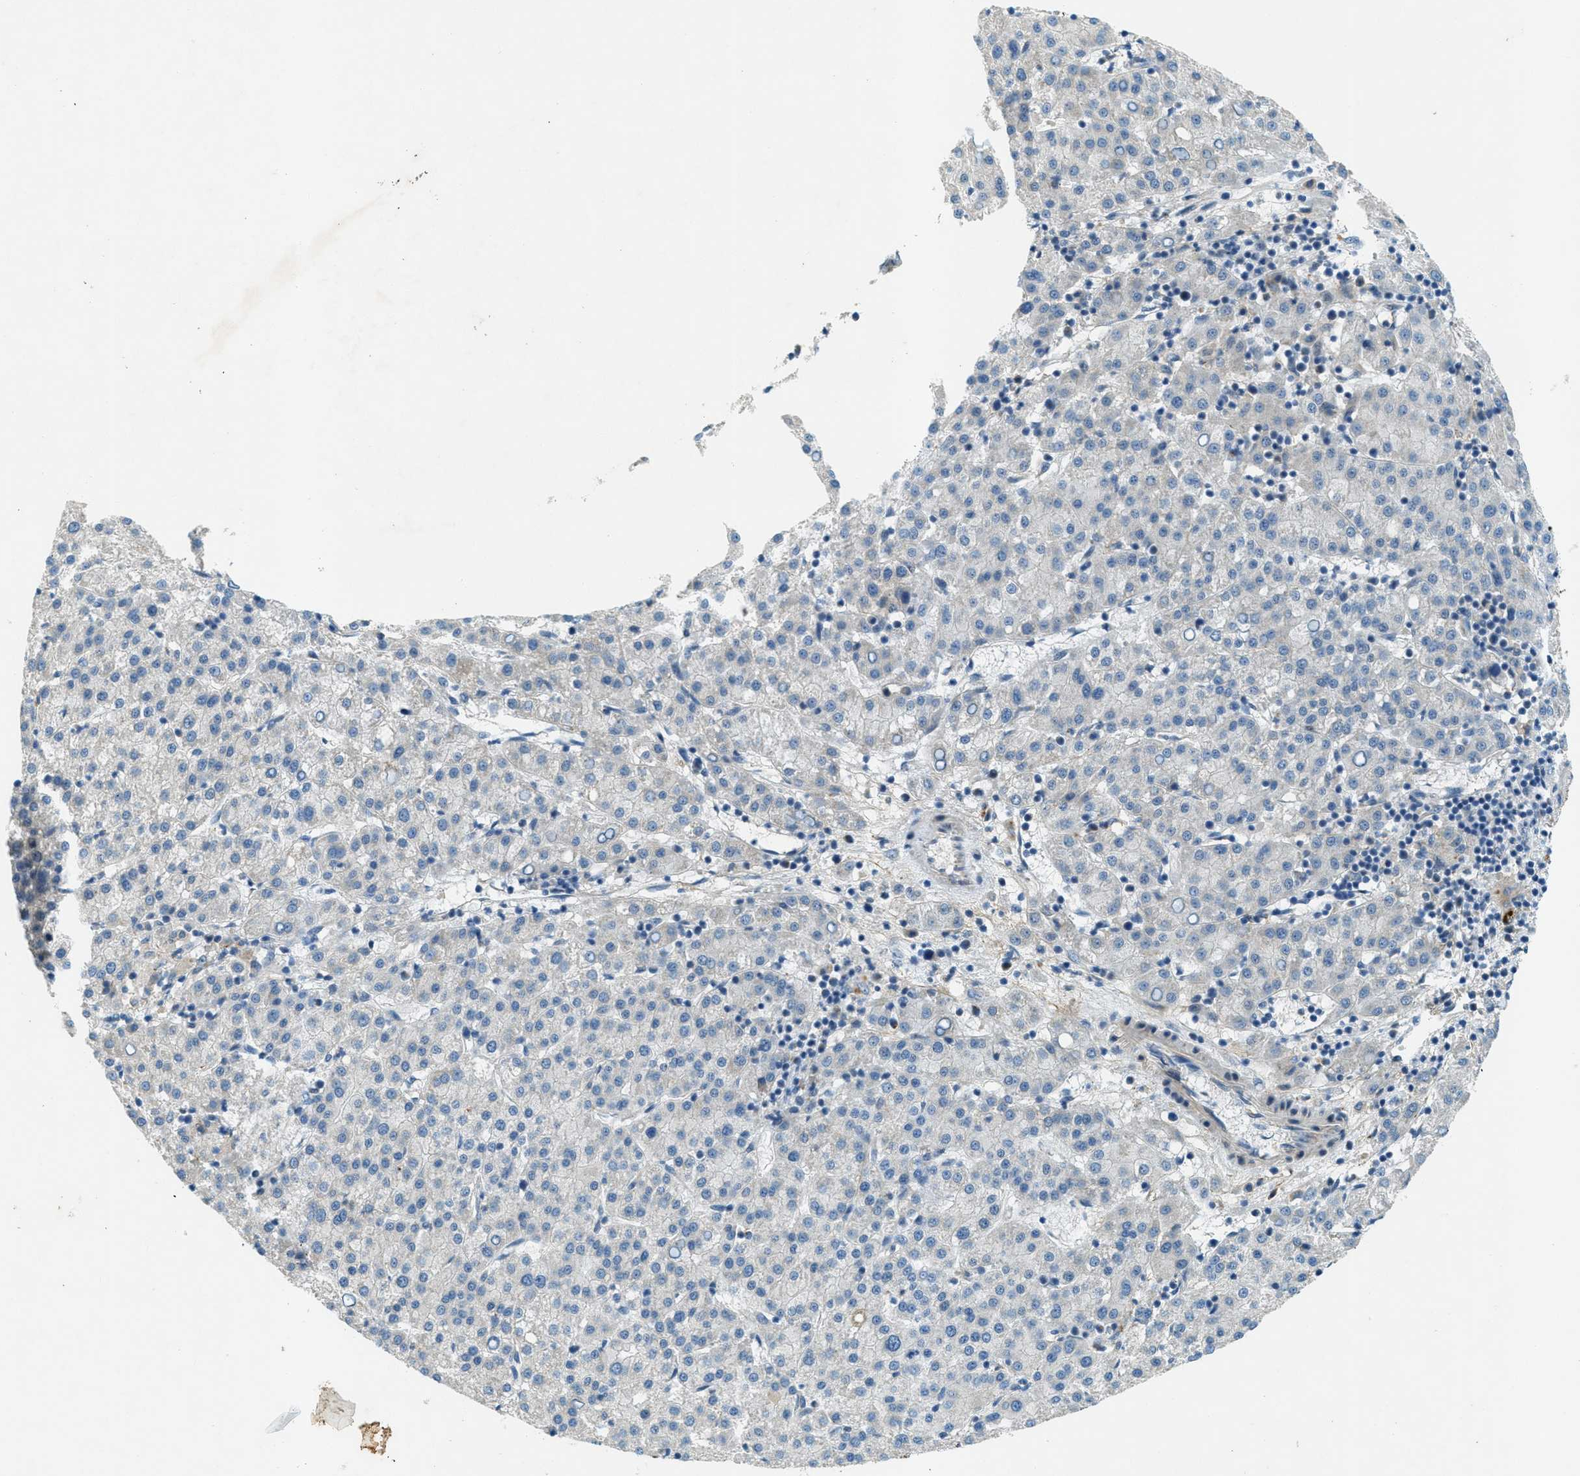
{"staining": {"intensity": "negative", "quantity": "none", "location": "none"}, "tissue": "liver cancer", "cell_type": "Tumor cells", "image_type": "cancer", "snomed": [{"axis": "morphology", "description": "Carcinoma, Hepatocellular, NOS"}, {"axis": "topography", "description": "Liver"}], "caption": "Immunohistochemistry micrograph of neoplastic tissue: liver cancer stained with DAB (3,3'-diaminobenzidine) demonstrates no significant protein positivity in tumor cells.", "gene": "SNX14", "patient": {"sex": "female", "age": 58}}